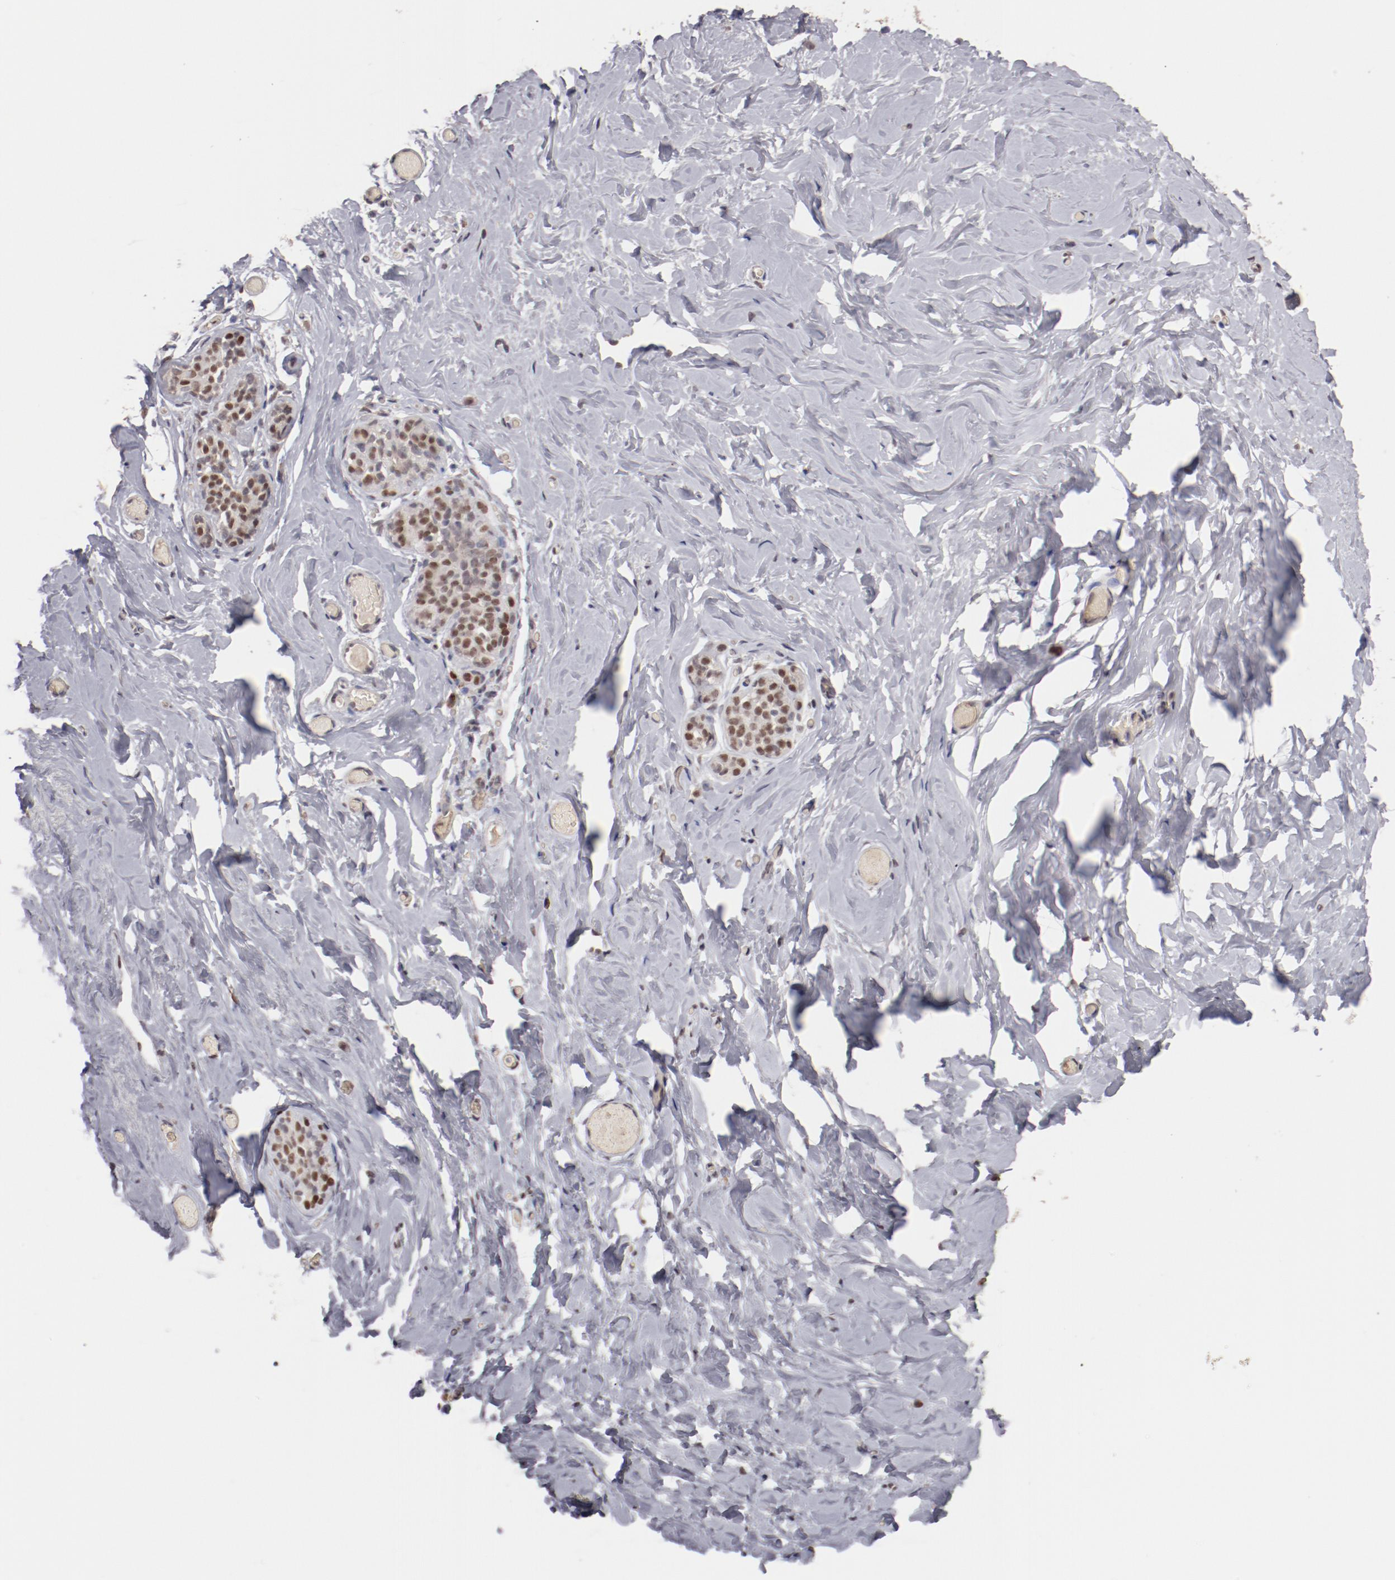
{"staining": {"intensity": "moderate", "quantity": "25%-75%", "location": "nuclear"}, "tissue": "breast", "cell_type": "Glandular cells", "image_type": "normal", "snomed": [{"axis": "morphology", "description": "Normal tissue, NOS"}, {"axis": "topography", "description": "Breast"}], "caption": "Brown immunohistochemical staining in unremarkable breast exhibits moderate nuclear positivity in approximately 25%-75% of glandular cells.", "gene": "NFE2", "patient": {"sex": "female", "age": 75}}